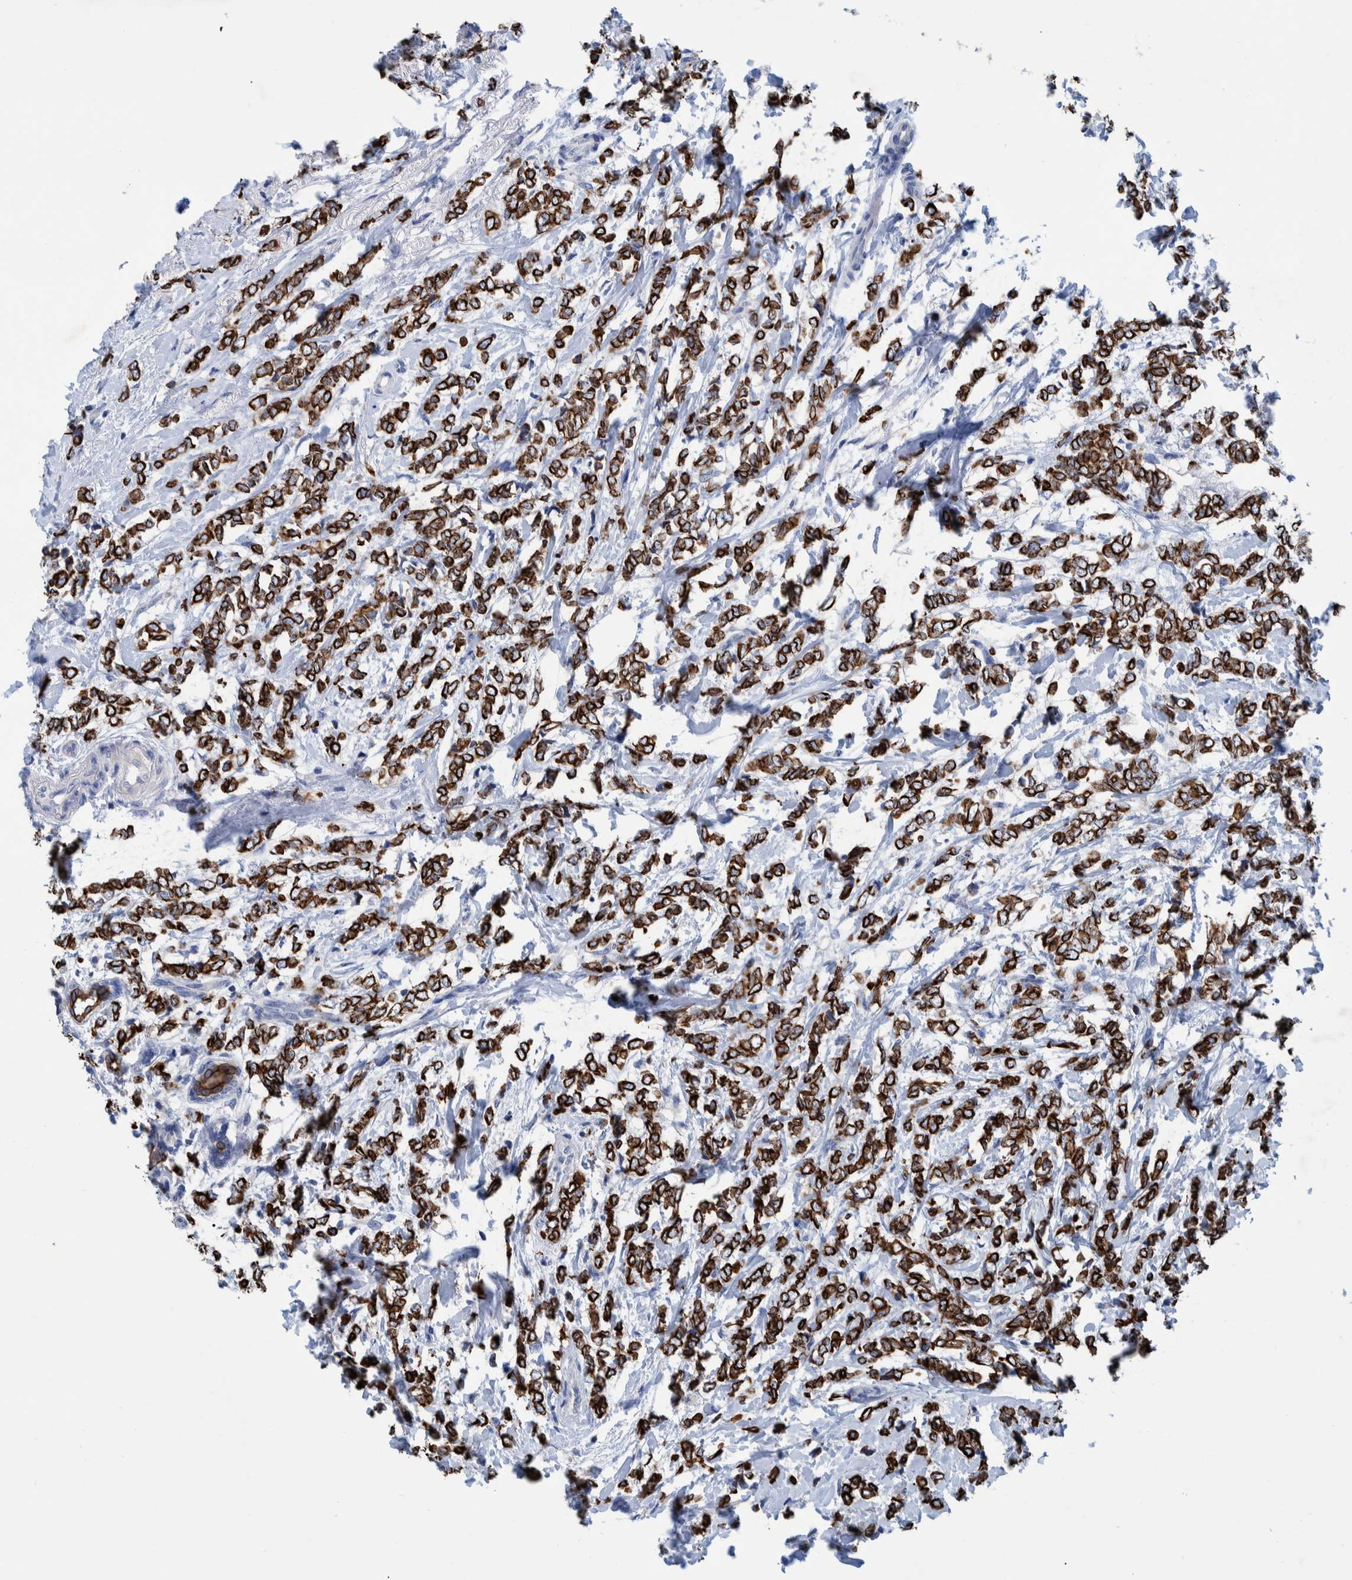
{"staining": {"intensity": "strong", "quantity": ">75%", "location": "cytoplasmic/membranous"}, "tissue": "breast cancer", "cell_type": "Tumor cells", "image_type": "cancer", "snomed": [{"axis": "morphology", "description": "Normal tissue, NOS"}, {"axis": "morphology", "description": "Lobular carcinoma"}, {"axis": "topography", "description": "Breast"}], "caption": "The histopathology image shows a brown stain indicating the presence of a protein in the cytoplasmic/membranous of tumor cells in breast lobular carcinoma.", "gene": "MKS1", "patient": {"sex": "female", "age": 47}}